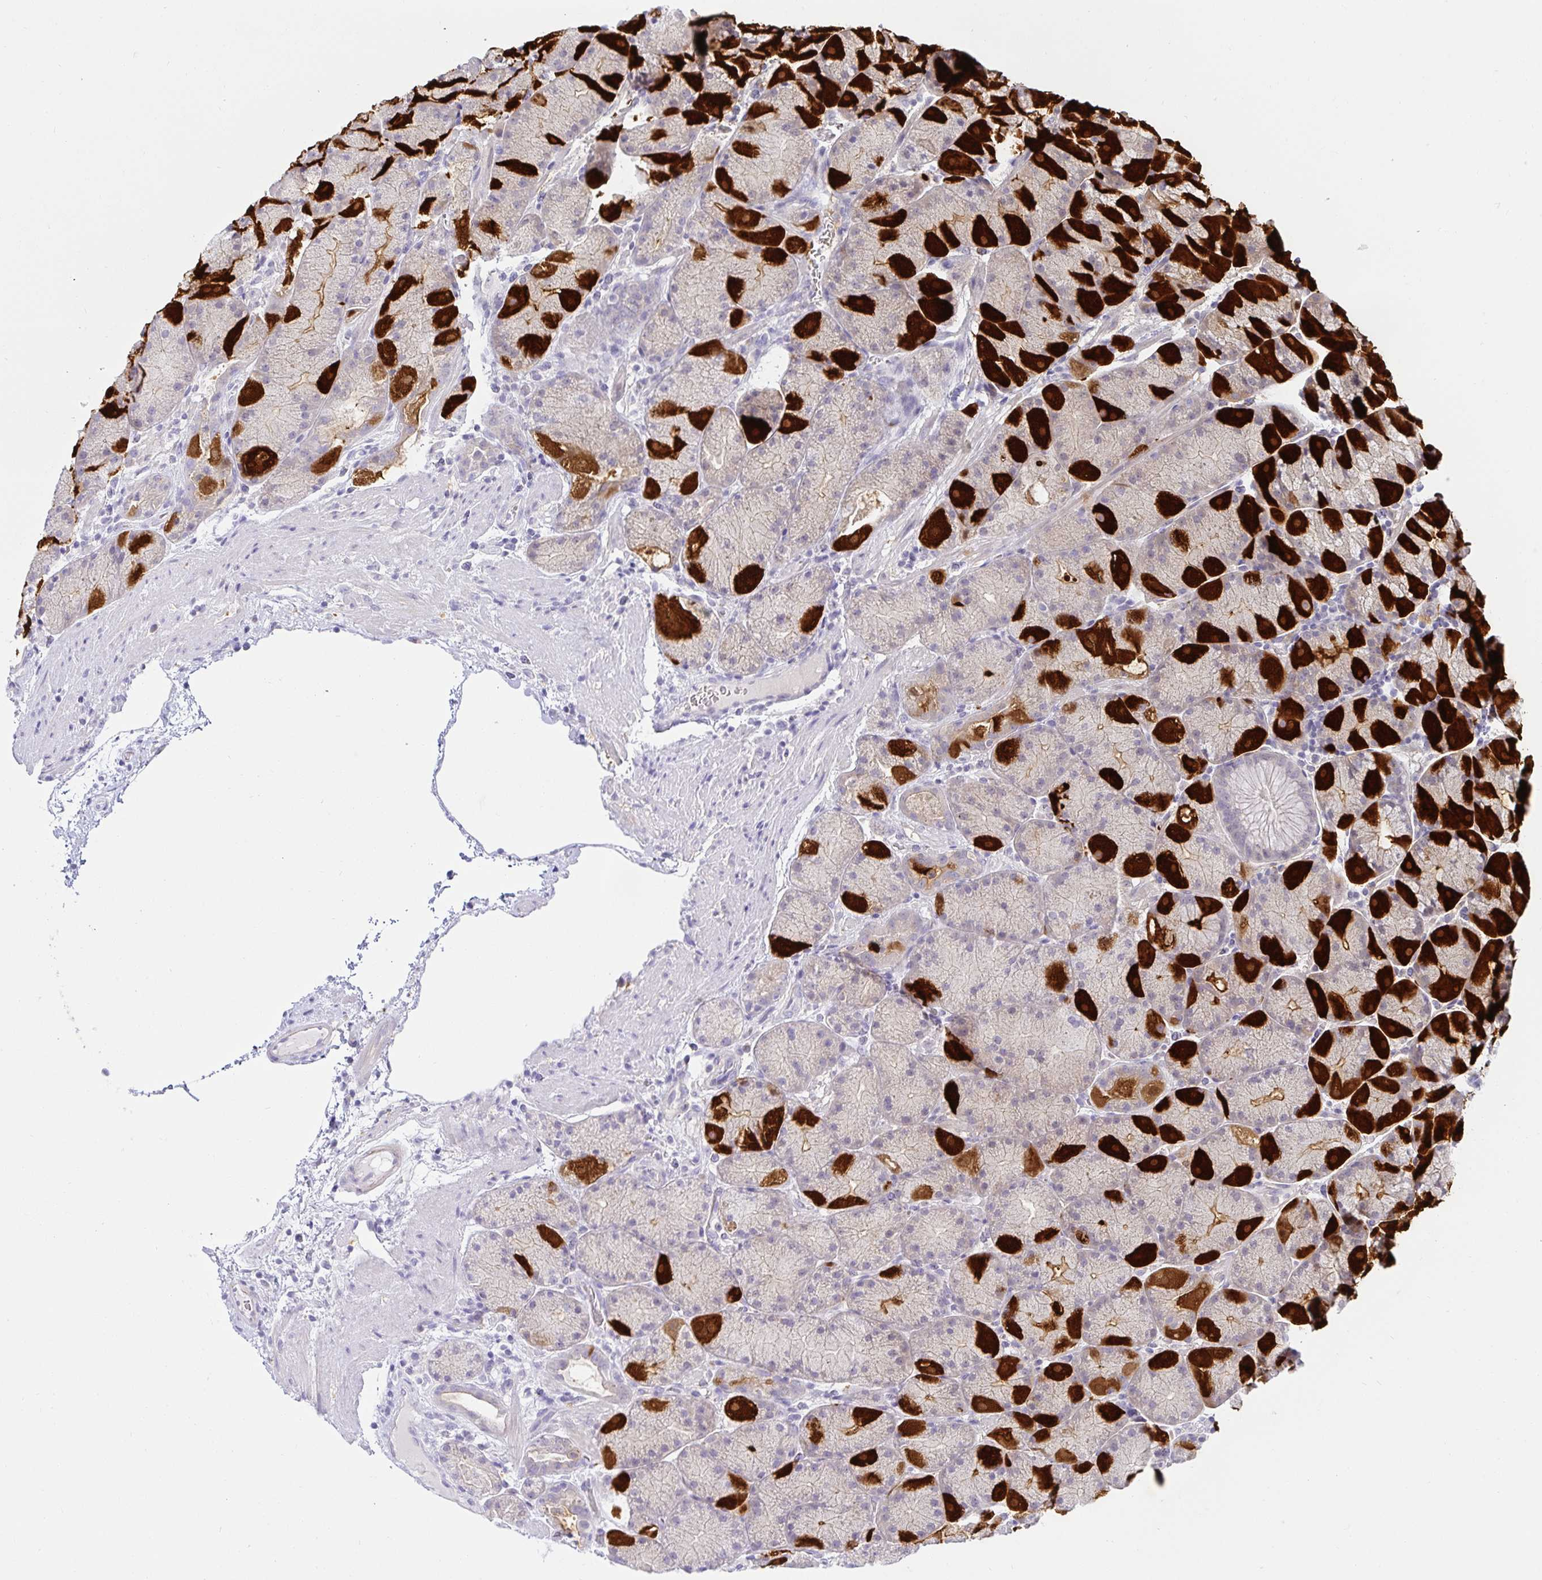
{"staining": {"intensity": "strong", "quantity": "25%-75%", "location": "cytoplasmic/membranous"}, "tissue": "stomach", "cell_type": "Glandular cells", "image_type": "normal", "snomed": [{"axis": "morphology", "description": "Normal tissue, NOS"}, {"axis": "topography", "description": "Stomach, upper"}, {"axis": "topography", "description": "Stomach"}], "caption": "Protein positivity by immunohistochemistry (IHC) shows strong cytoplasmic/membranous staining in about 25%-75% of glandular cells in benign stomach. (IHC, brightfield microscopy, high magnification).", "gene": "MON2", "patient": {"sex": "male", "age": 48}}